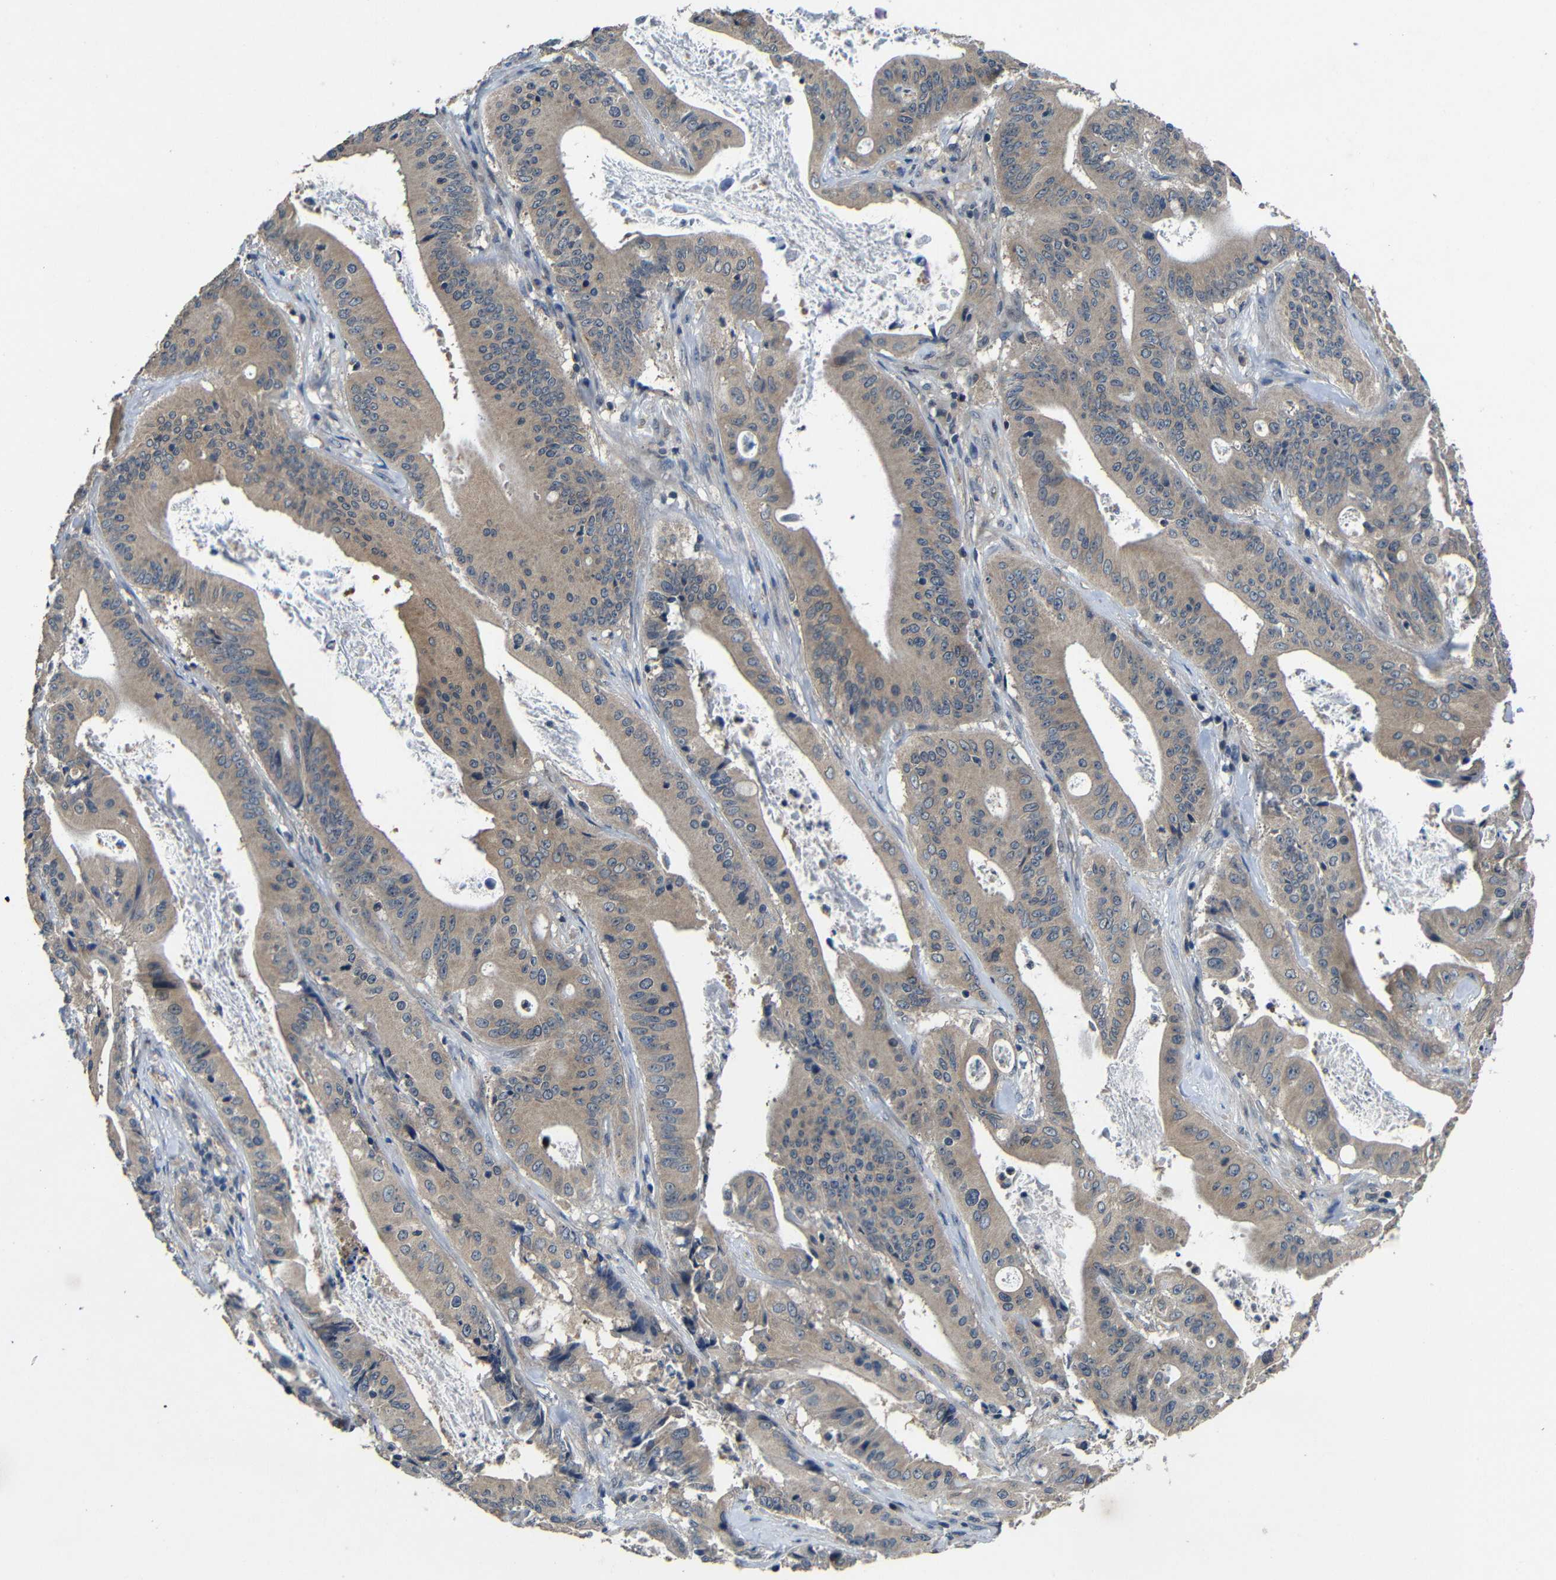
{"staining": {"intensity": "moderate", "quantity": ">75%", "location": "cytoplasmic/membranous"}, "tissue": "pancreatic cancer", "cell_type": "Tumor cells", "image_type": "cancer", "snomed": [{"axis": "morphology", "description": "Normal tissue, NOS"}, {"axis": "topography", "description": "Lymph node"}], "caption": "Approximately >75% of tumor cells in pancreatic cancer show moderate cytoplasmic/membranous protein expression as visualized by brown immunohistochemical staining.", "gene": "C6orf89", "patient": {"sex": "male", "age": 62}}